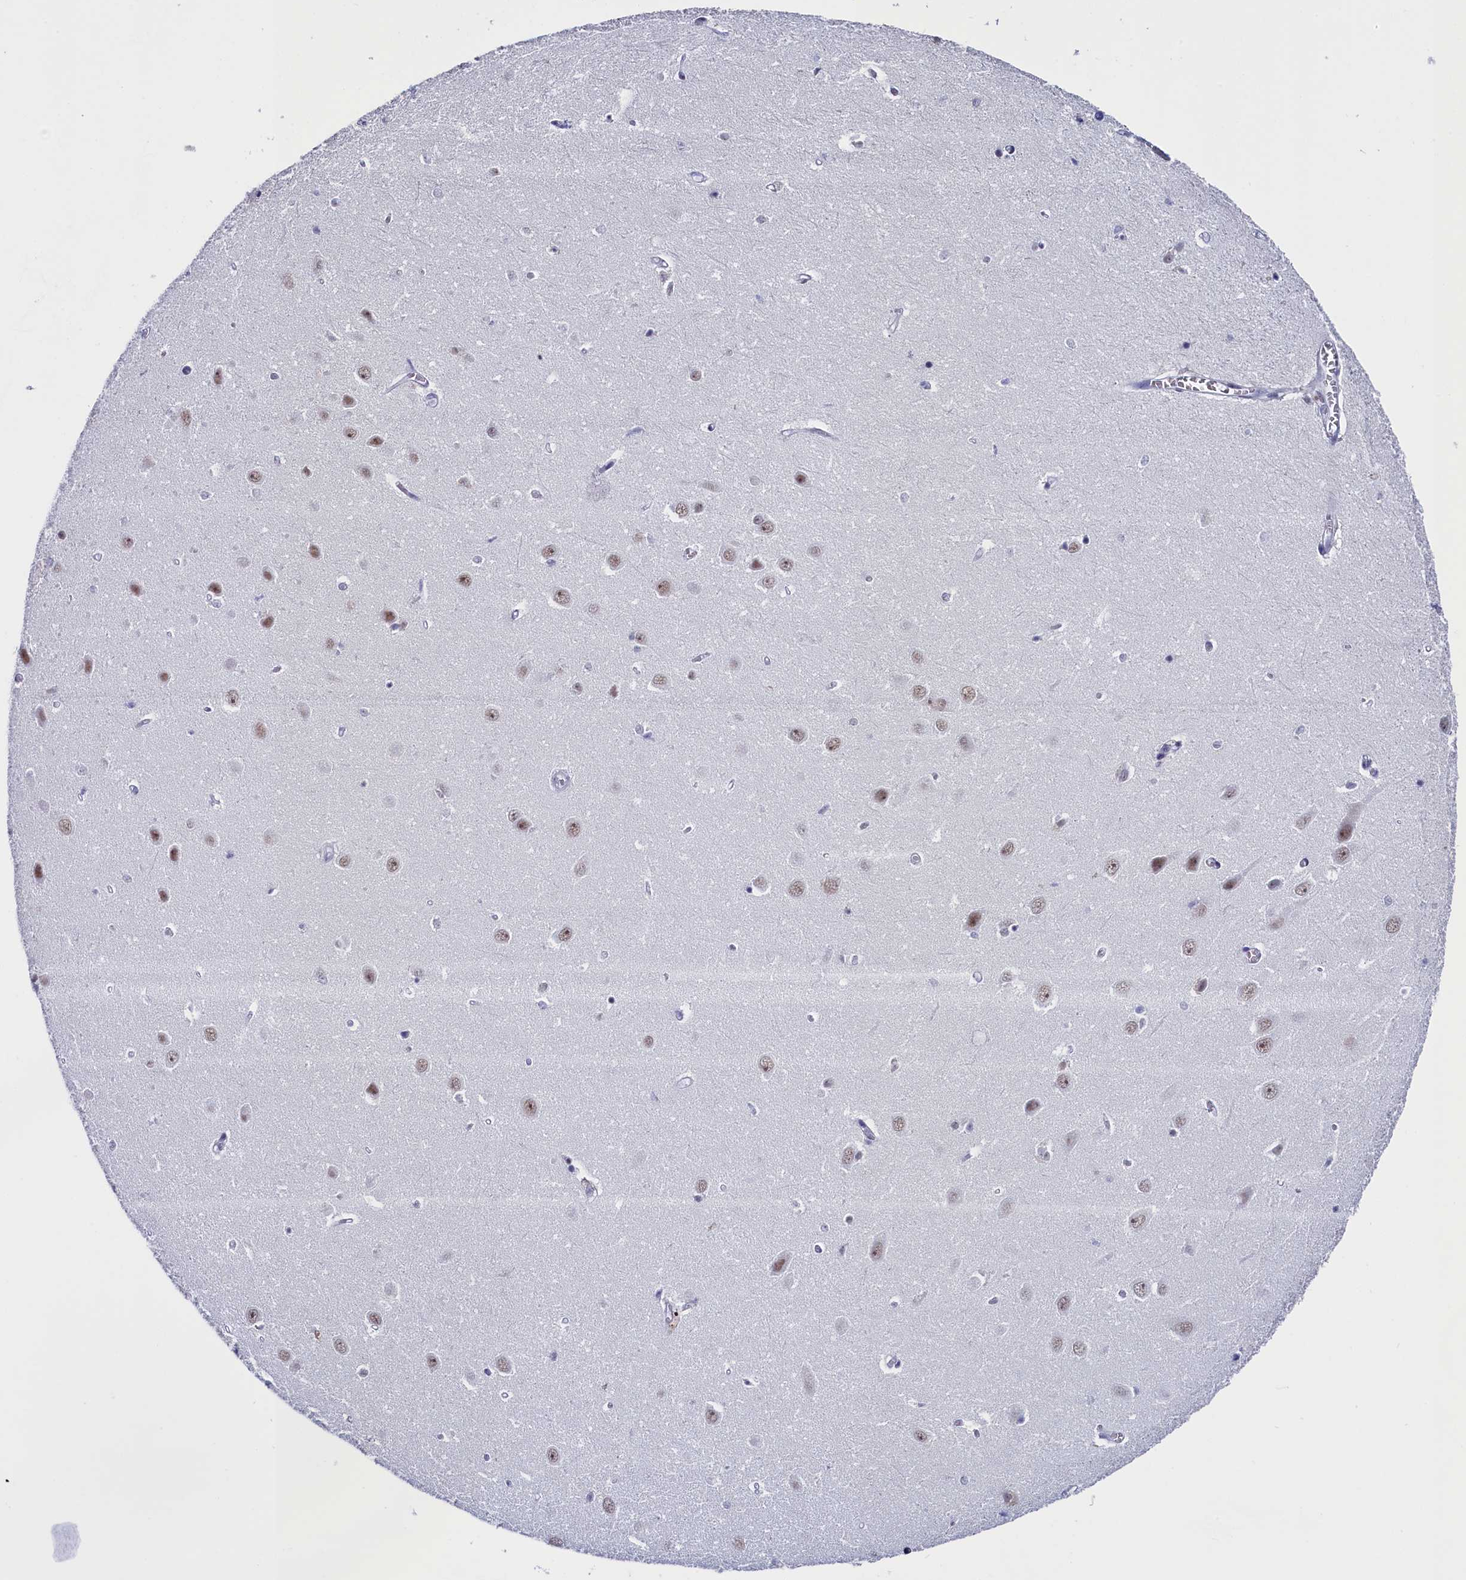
{"staining": {"intensity": "negative", "quantity": "none", "location": "none"}, "tissue": "hippocampus", "cell_type": "Glial cells", "image_type": "normal", "snomed": [{"axis": "morphology", "description": "Normal tissue, NOS"}, {"axis": "topography", "description": "Hippocampus"}], "caption": "IHC image of unremarkable human hippocampus stained for a protein (brown), which reveals no expression in glial cells.", "gene": "CD2BP2", "patient": {"sex": "female", "age": 64}}